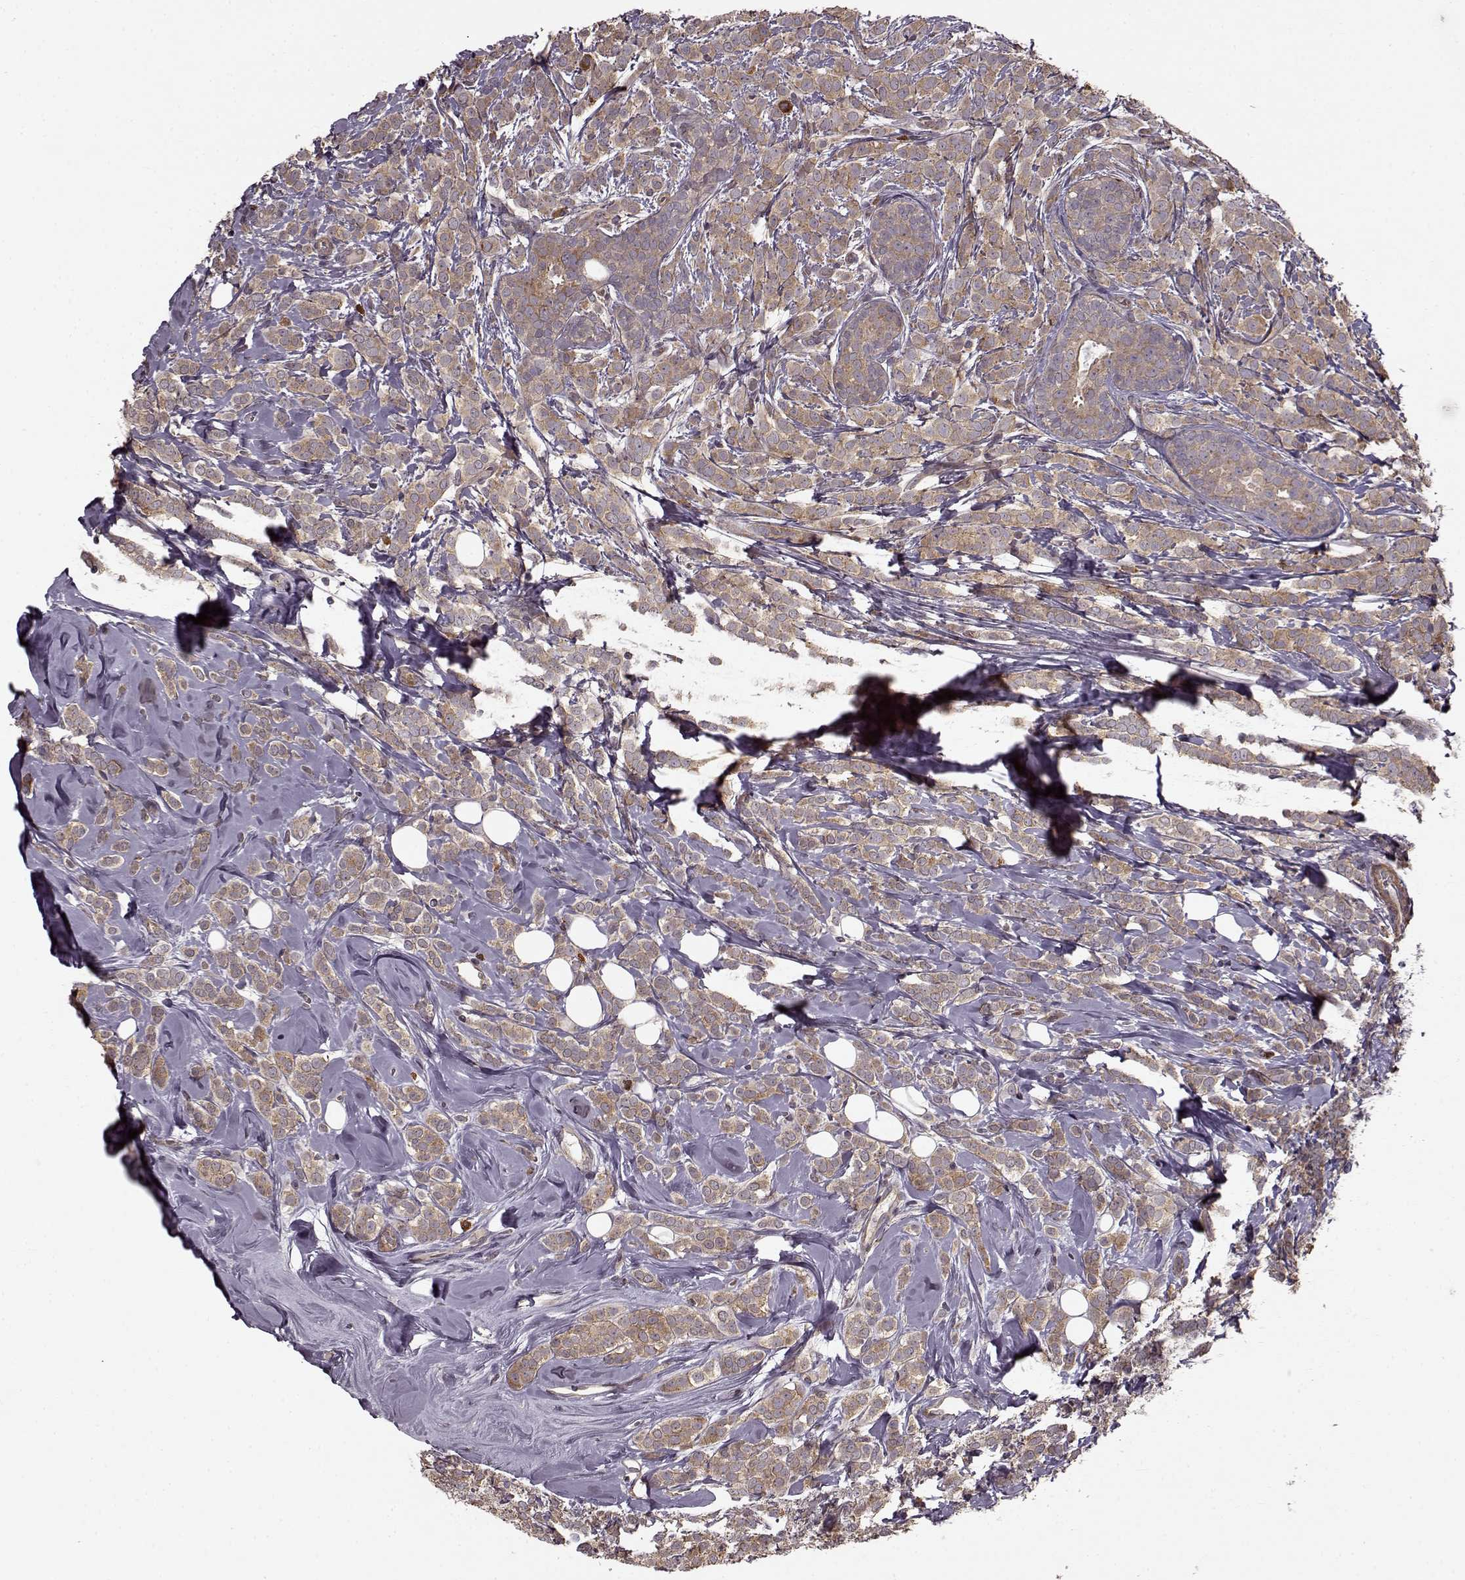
{"staining": {"intensity": "weak", "quantity": ">75%", "location": "cytoplasmic/membranous"}, "tissue": "breast cancer", "cell_type": "Tumor cells", "image_type": "cancer", "snomed": [{"axis": "morphology", "description": "Lobular carcinoma"}, {"axis": "topography", "description": "Breast"}], "caption": "A photomicrograph of human breast lobular carcinoma stained for a protein demonstrates weak cytoplasmic/membranous brown staining in tumor cells.", "gene": "SLAIN2", "patient": {"sex": "female", "age": 49}}